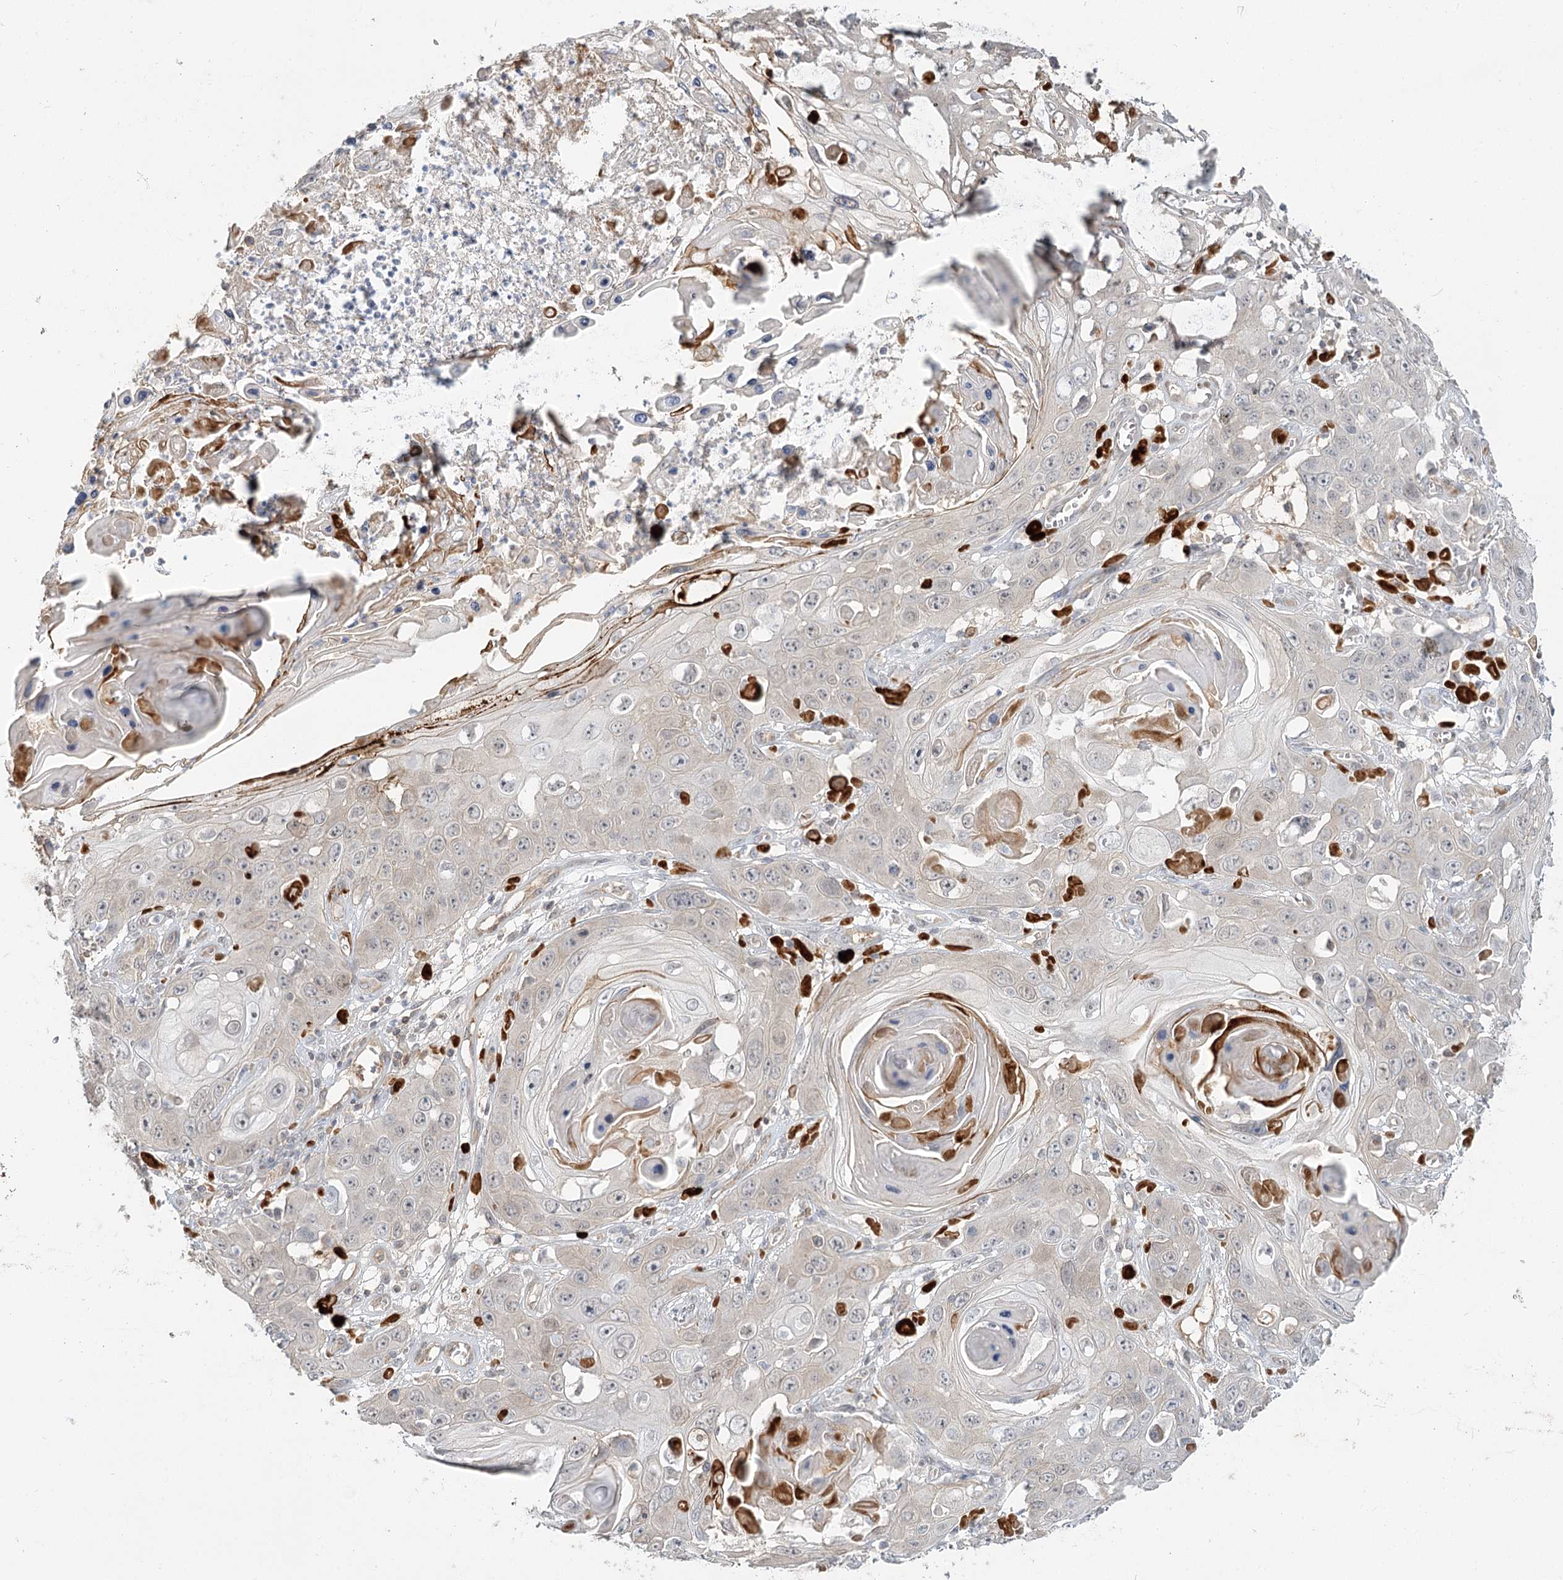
{"staining": {"intensity": "weak", "quantity": "25%-75%", "location": "cytoplasmic/membranous"}, "tissue": "skin cancer", "cell_type": "Tumor cells", "image_type": "cancer", "snomed": [{"axis": "morphology", "description": "Squamous cell carcinoma, NOS"}, {"axis": "topography", "description": "Skin"}], "caption": "The histopathology image displays staining of skin cancer, revealing weak cytoplasmic/membranous protein staining (brown color) within tumor cells. Immunohistochemistry (ihc) stains the protein in brown and the nuclei are stained blue.", "gene": "GUCY2C", "patient": {"sex": "male", "age": 55}}